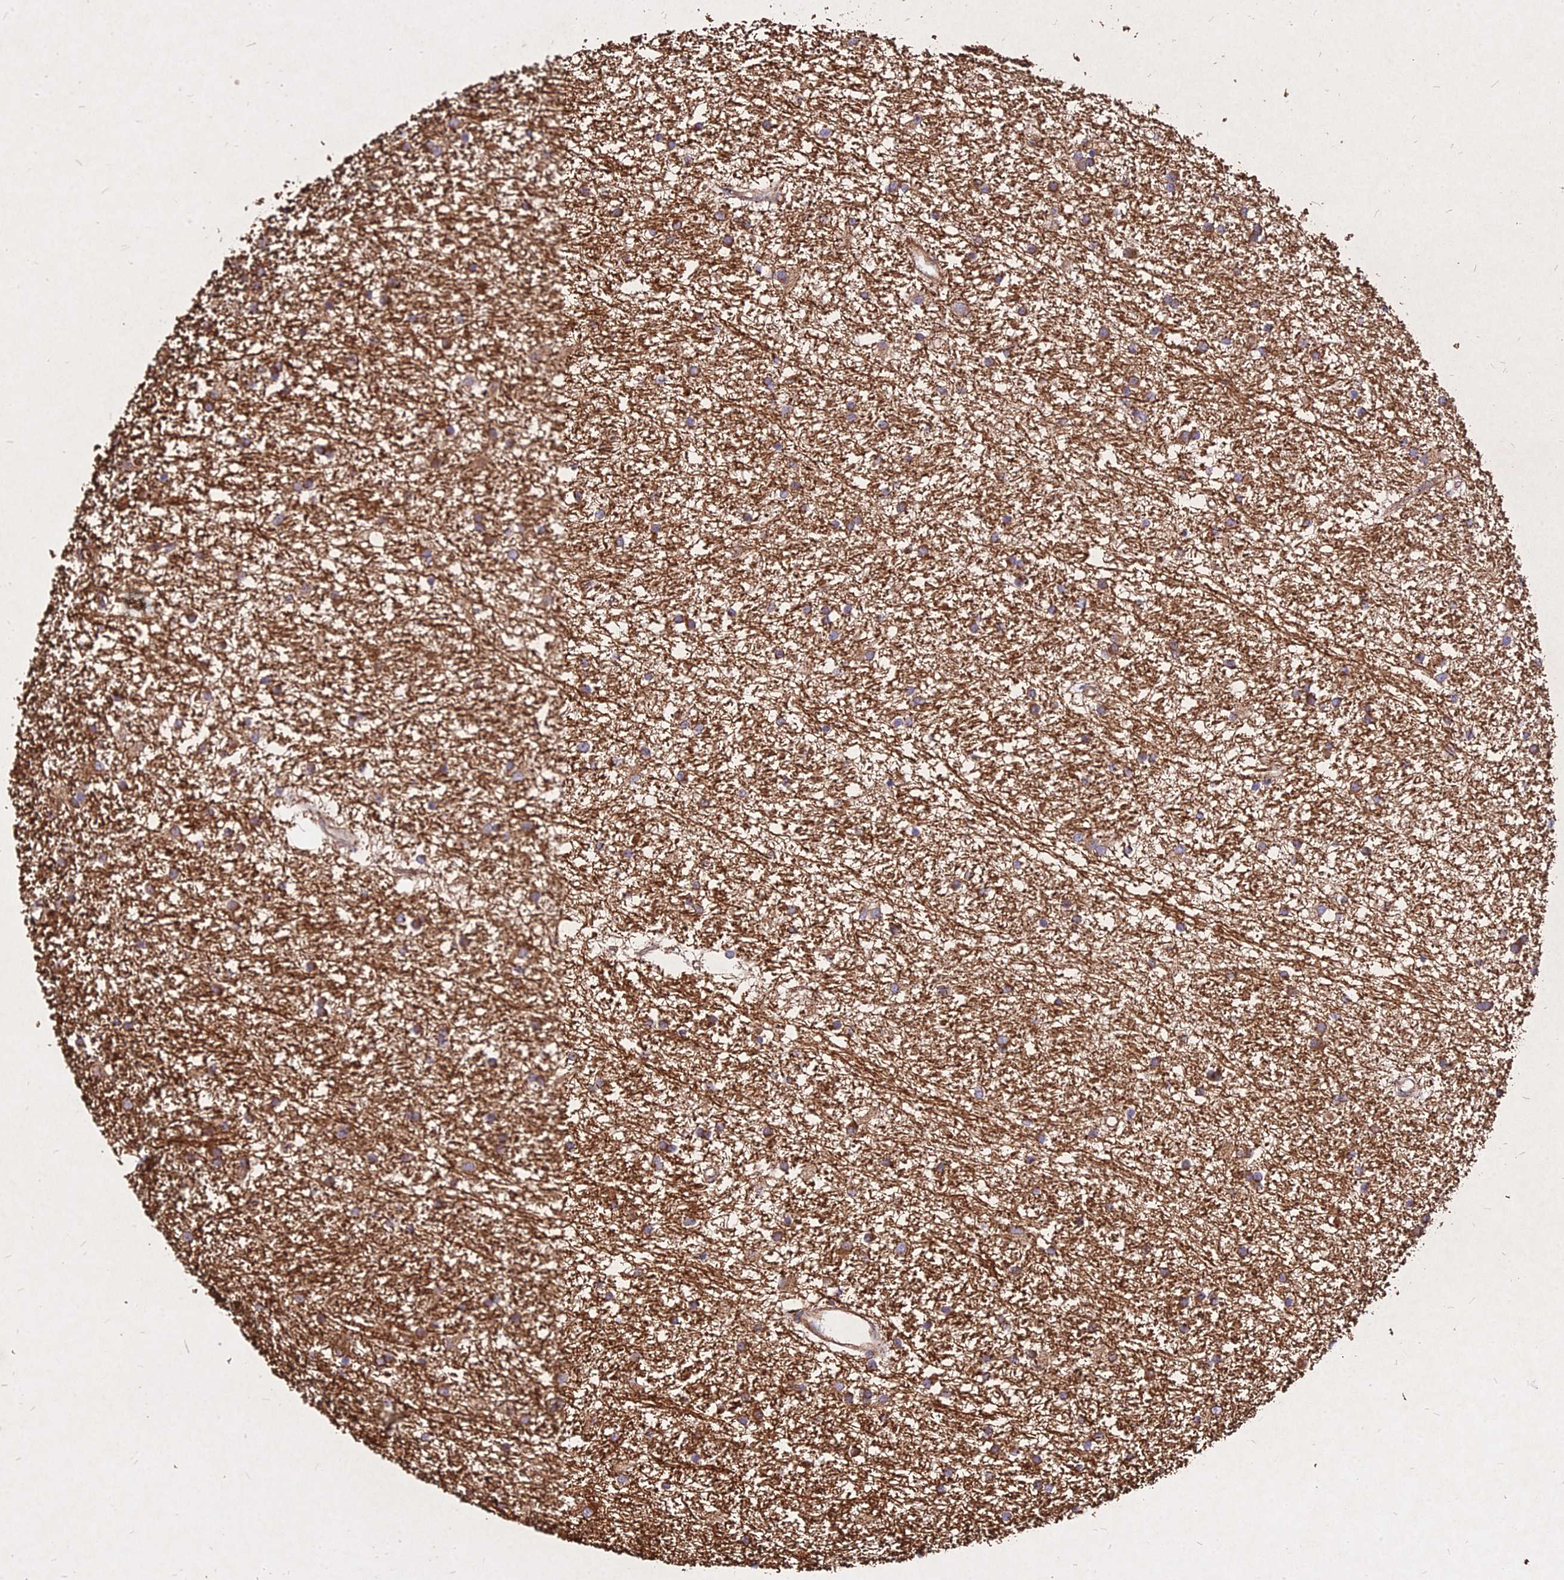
{"staining": {"intensity": "moderate", "quantity": ">75%", "location": "cytoplasmic/membranous"}, "tissue": "glioma", "cell_type": "Tumor cells", "image_type": "cancer", "snomed": [{"axis": "morphology", "description": "Glioma, malignant, High grade"}, {"axis": "topography", "description": "Brain"}], "caption": "A photomicrograph of malignant high-grade glioma stained for a protein demonstrates moderate cytoplasmic/membranous brown staining in tumor cells.", "gene": "SKA1", "patient": {"sex": "male", "age": 77}}